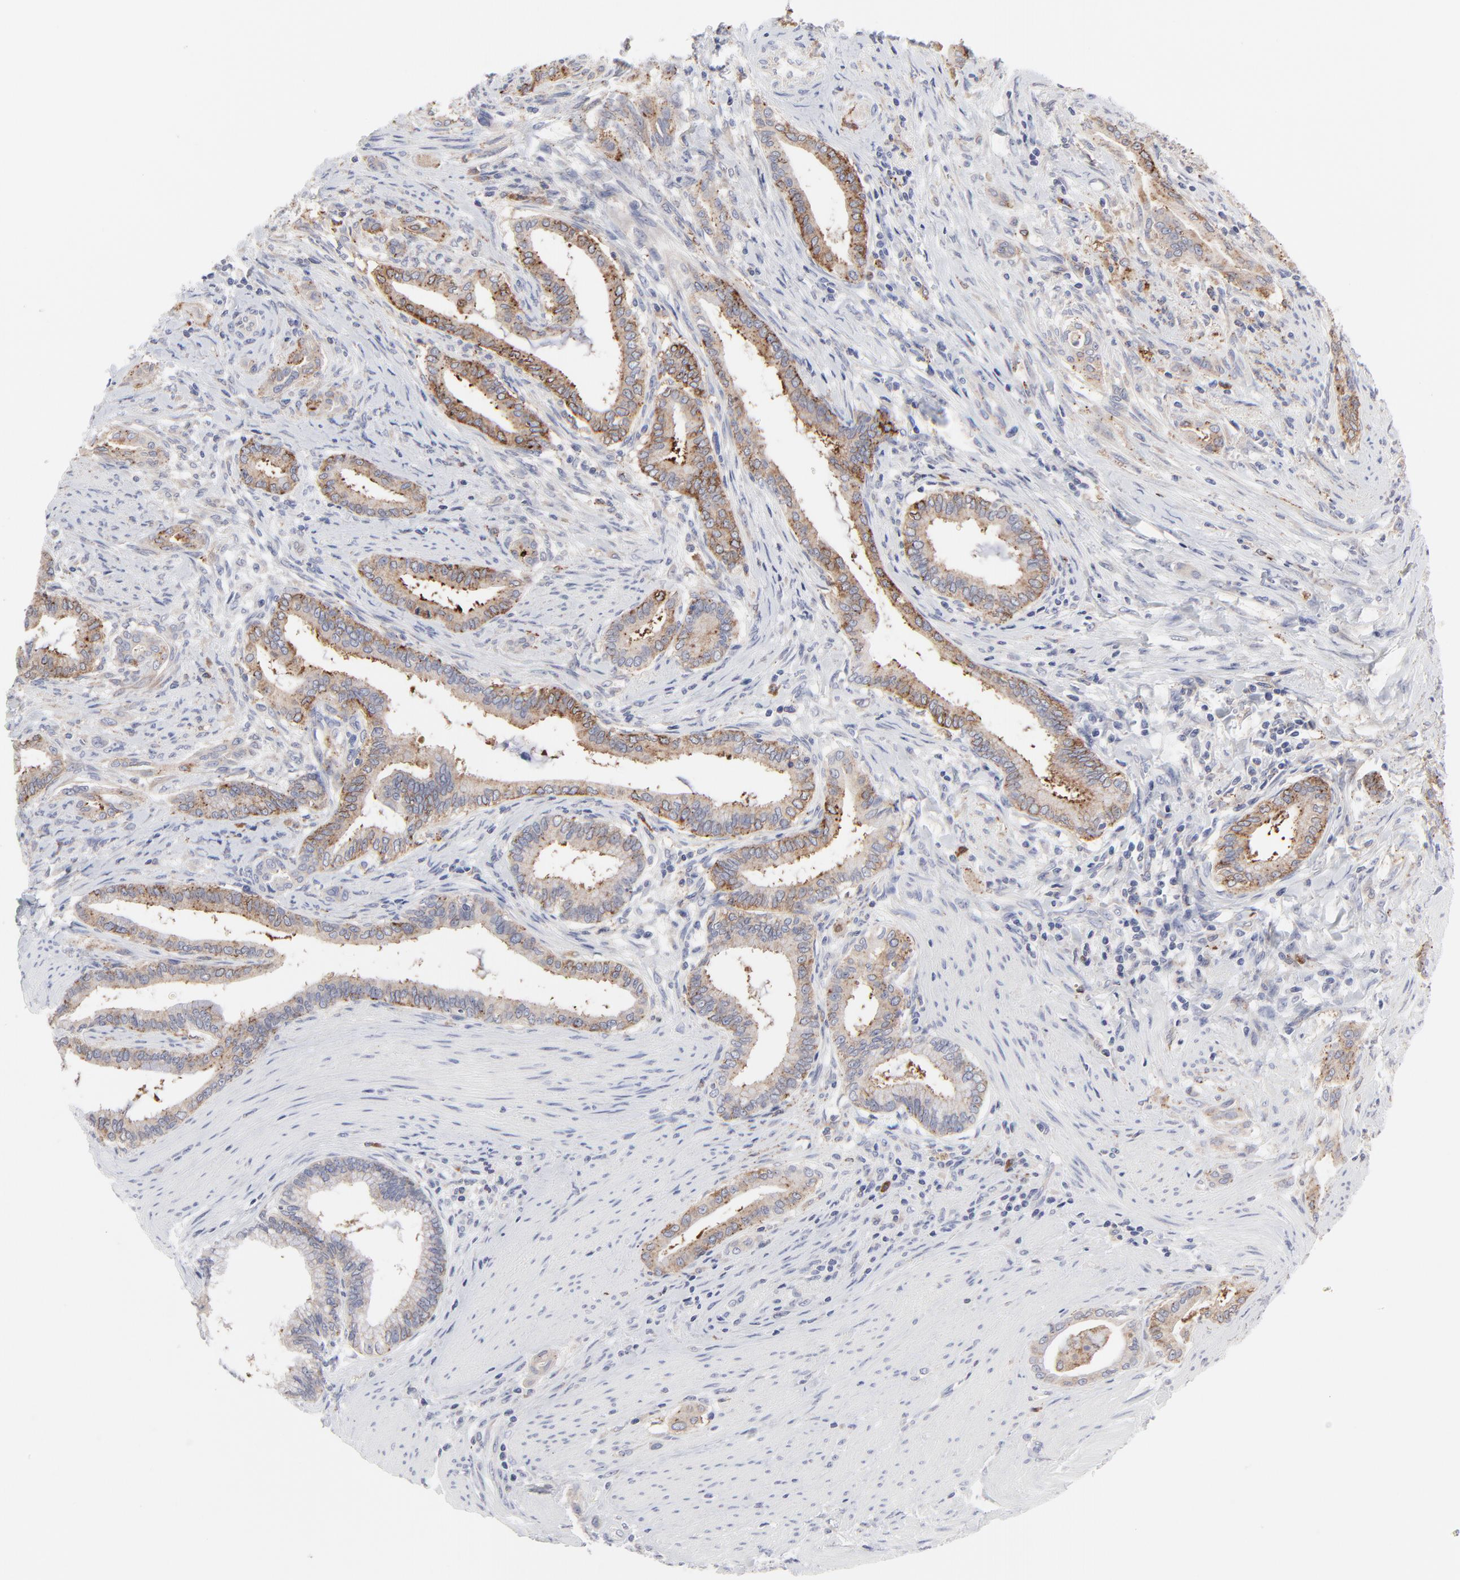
{"staining": {"intensity": "moderate", "quantity": "<25%", "location": "cytoplasmic/membranous"}, "tissue": "pancreatic cancer", "cell_type": "Tumor cells", "image_type": "cancer", "snomed": [{"axis": "morphology", "description": "Adenocarcinoma, NOS"}, {"axis": "topography", "description": "Pancreas"}], "caption": "The histopathology image exhibits a brown stain indicating the presence of a protein in the cytoplasmic/membranous of tumor cells in pancreatic cancer.", "gene": "TRIM22", "patient": {"sex": "female", "age": 64}}